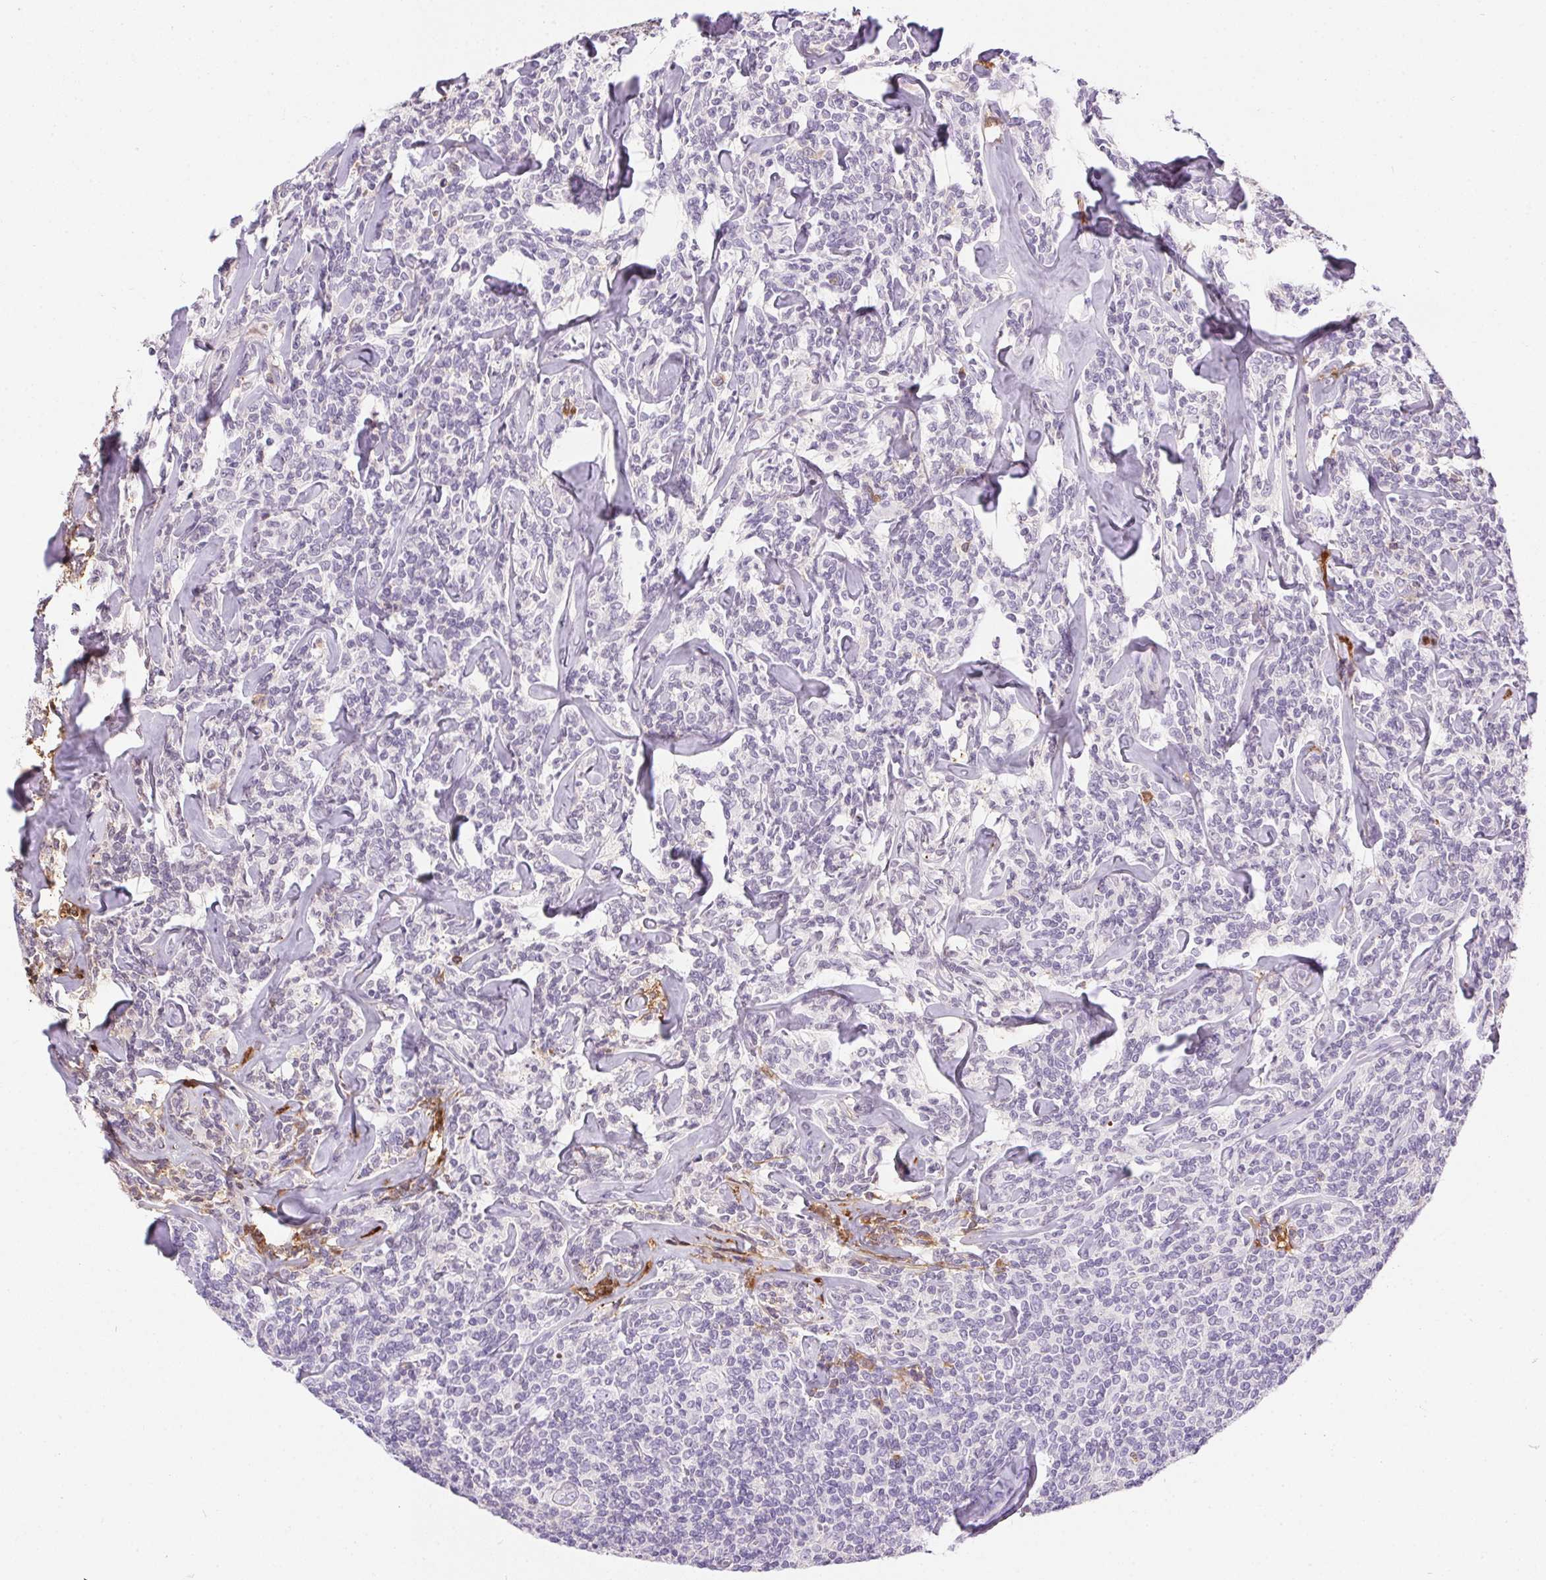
{"staining": {"intensity": "negative", "quantity": "none", "location": "none"}, "tissue": "lymphoma", "cell_type": "Tumor cells", "image_type": "cancer", "snomed": [{"axis": "morphology", "description": "Malignant lymphoma, non-Hodgkin's type, Low grade"}, {"axis": "topography", "description": "Lymph node"}], "caption": "An immunohistochemistry image of low-grade malignant lymphoma, non-Hodgkin's type is shown. There is no staining in tumor cells of low-grade malignant lymphoma, non-Hodgkin's type.", "gene": "ORM1", "patient": {"sex": "female", "age": 56}}